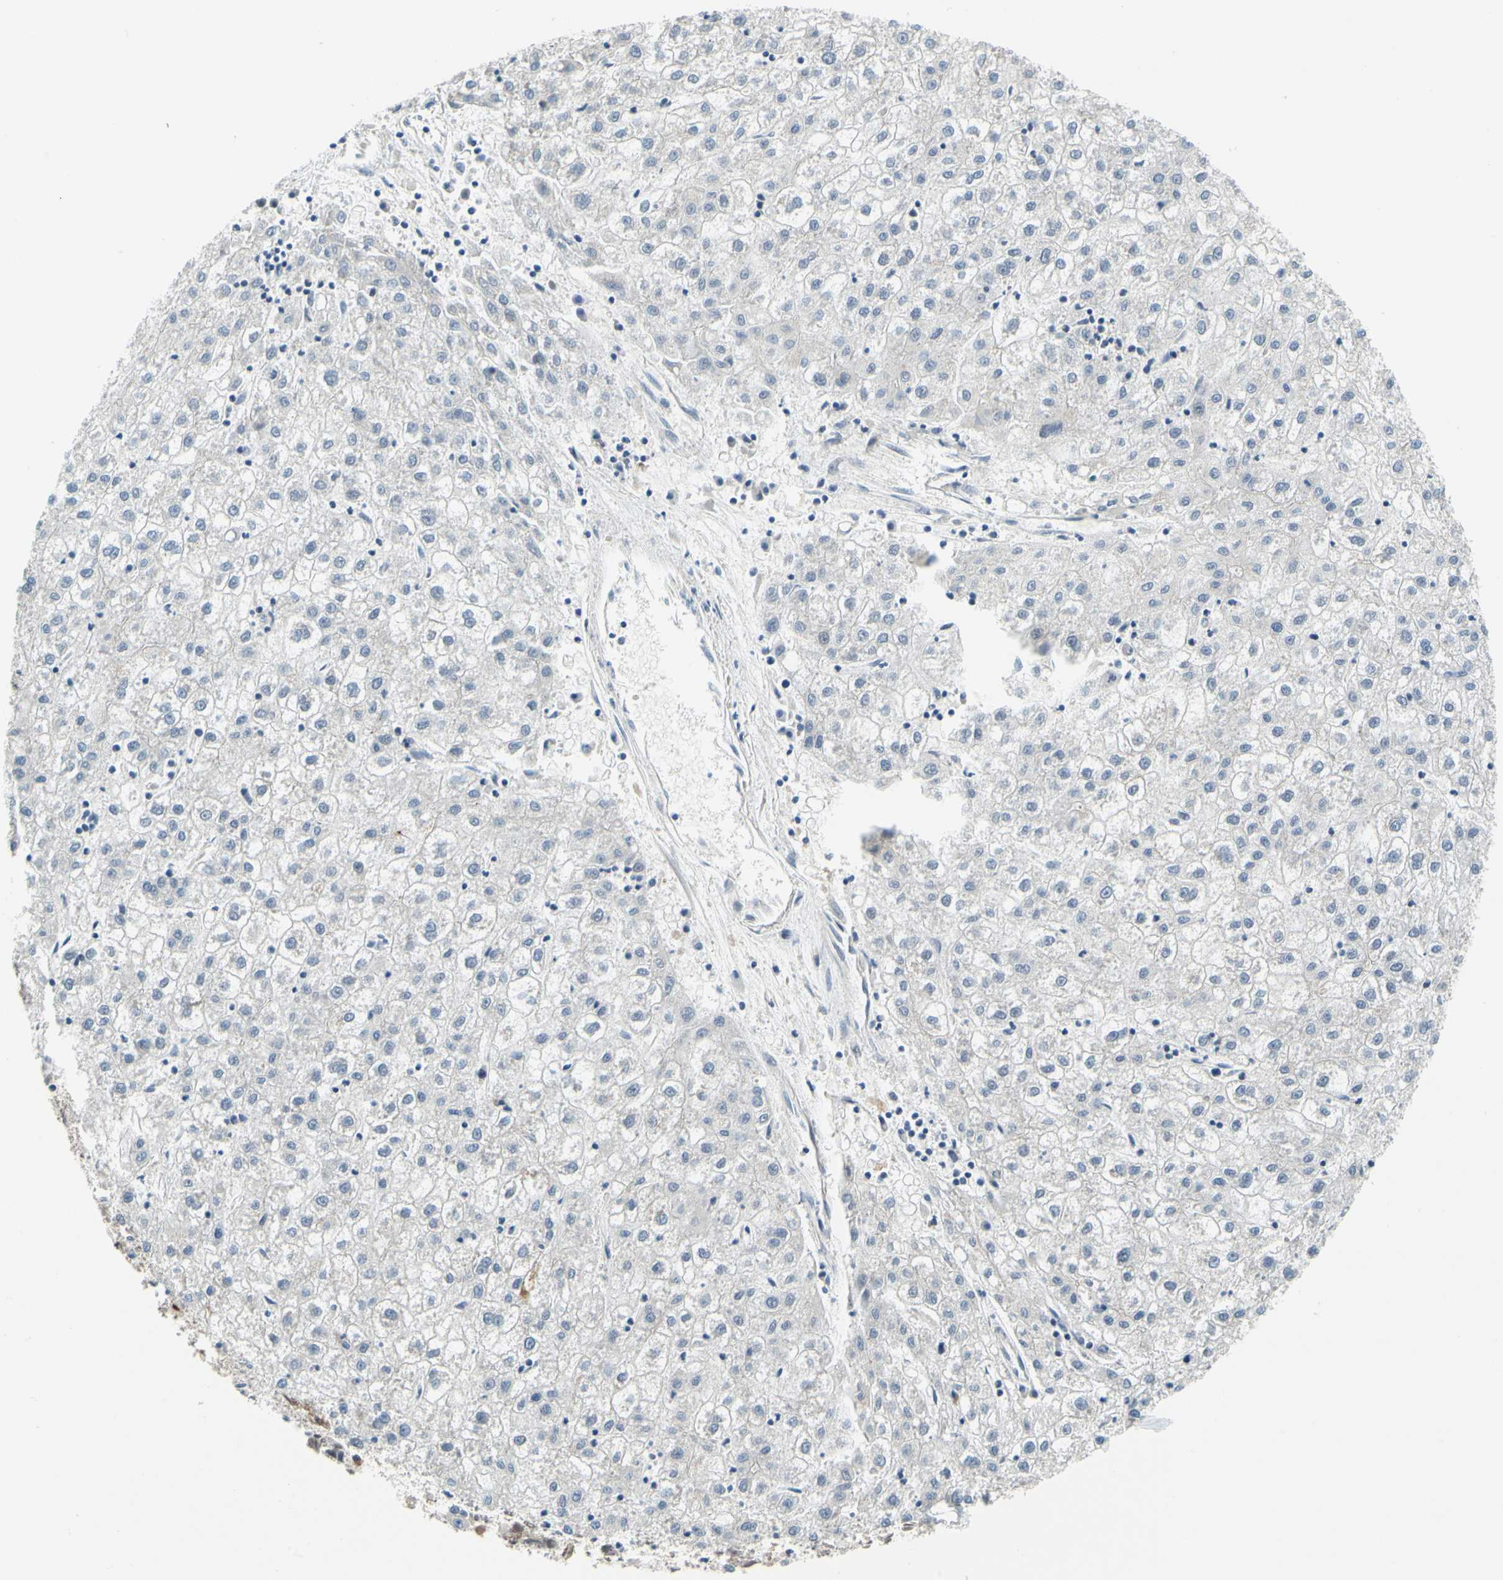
{"staining": {"intensity": "negative", "quantity": "none", "location": "none"}, "tissue": "liver cancer", "cell_type": "Tumor cells", "image_type": "cancer", "snomed": [{"axis": "morphology", "description": "Carcinoma, Hepatocellular, NOS"}, {"axis": "topography", "description": "Liver"}], "caption": "IHC of liver cancer (hepatocellular carcinoma) exhibits no staining in tumor cells.", "gene": "POGZ", "patient": {"sex": "male", "age": 72}}